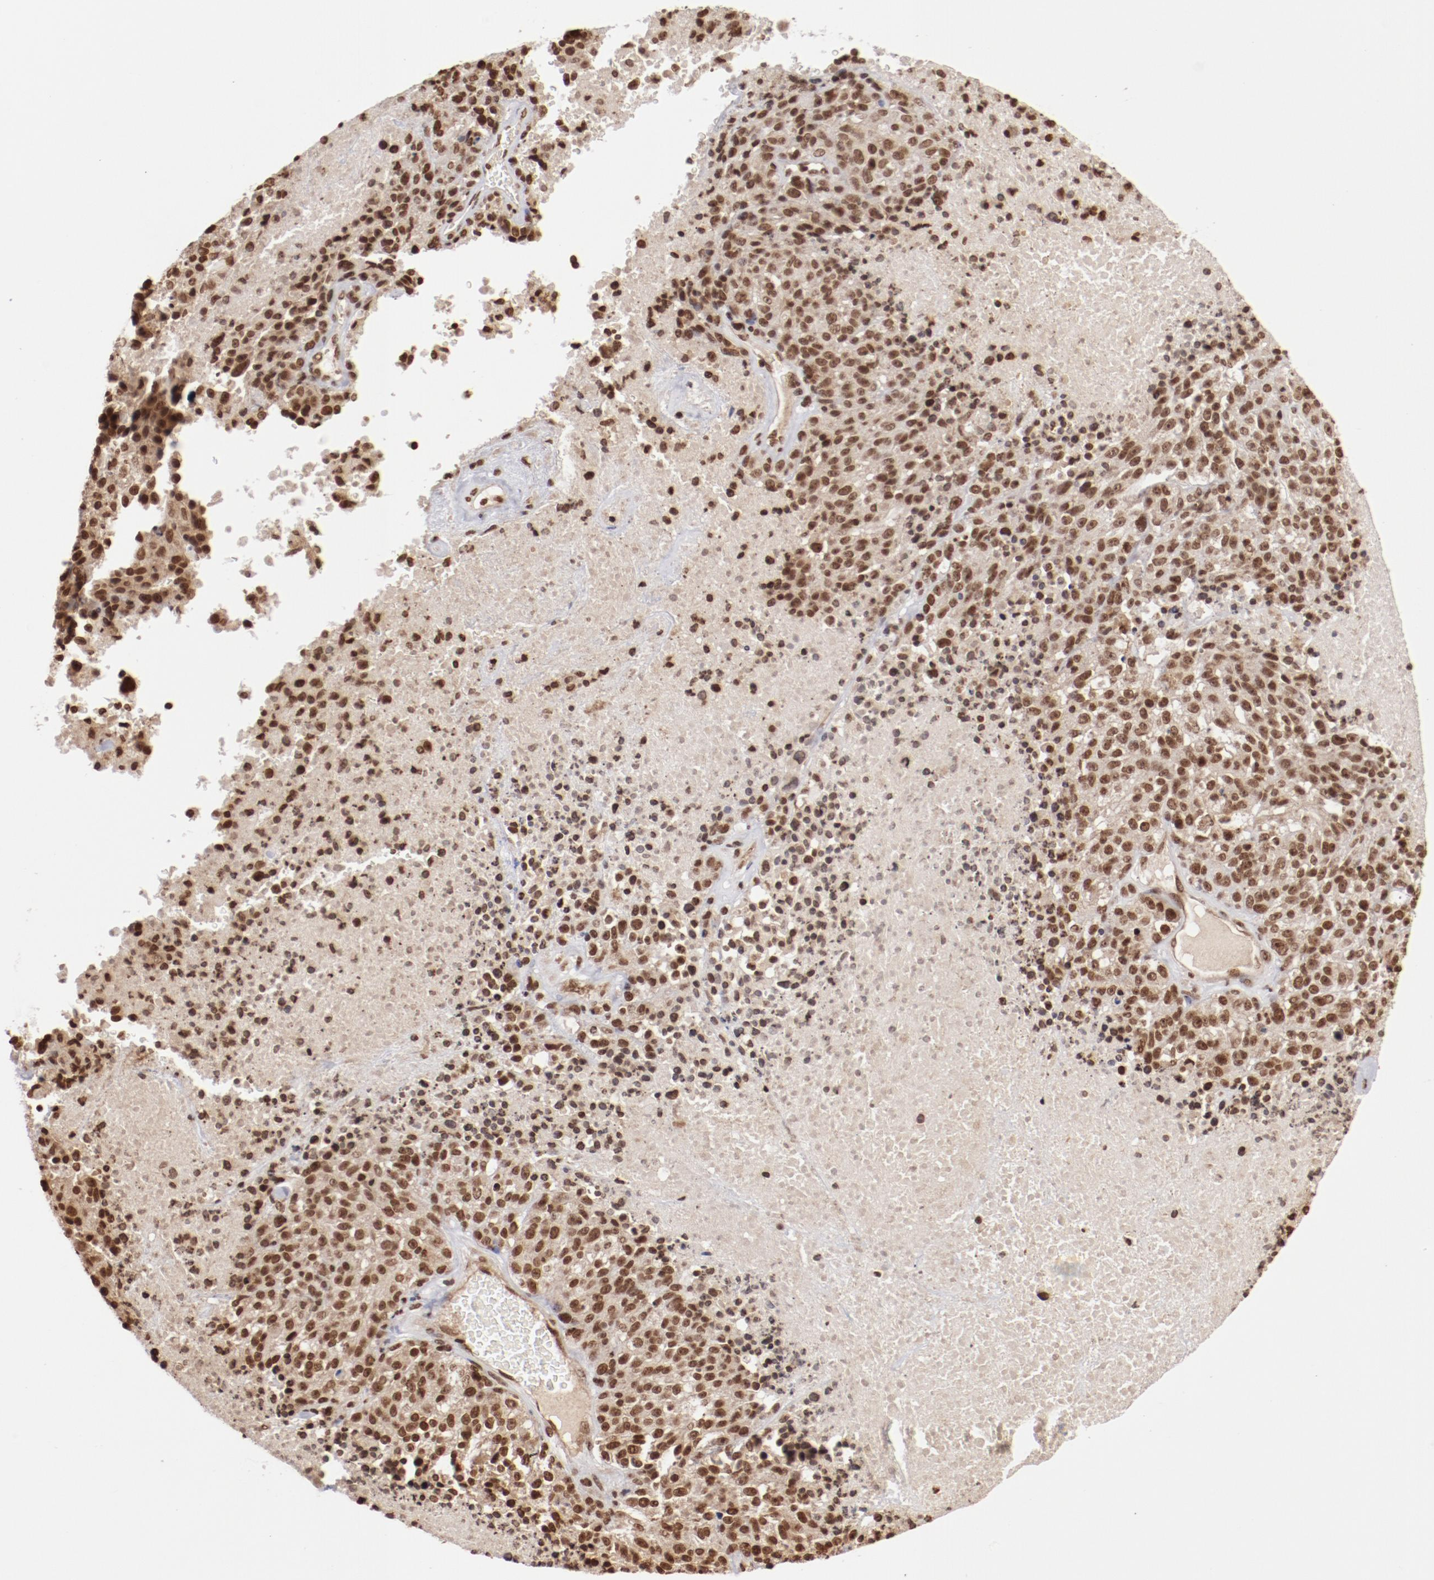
{"staining": {"intensity": "moderate", "quantity": ">75%", "location": "nuclear"}, "tissue": "melanoma", "cell_type": "Tumor cells", "image_type": "cancer", "snomed": [{"axis": "morphology", "description": "Malignant melanoma, Metastatic site"}, {"axis": "topography", "description": "Cerebral cortex"}], "caption": "An image of malignant melanoma (metastatic site) stained for a protein demonstrates moderate nuclear brown staining in tumor cells. Nuclei are stained in blue.", "gene": "ABL2", "patient": {"sex": "female", "age": 52}}